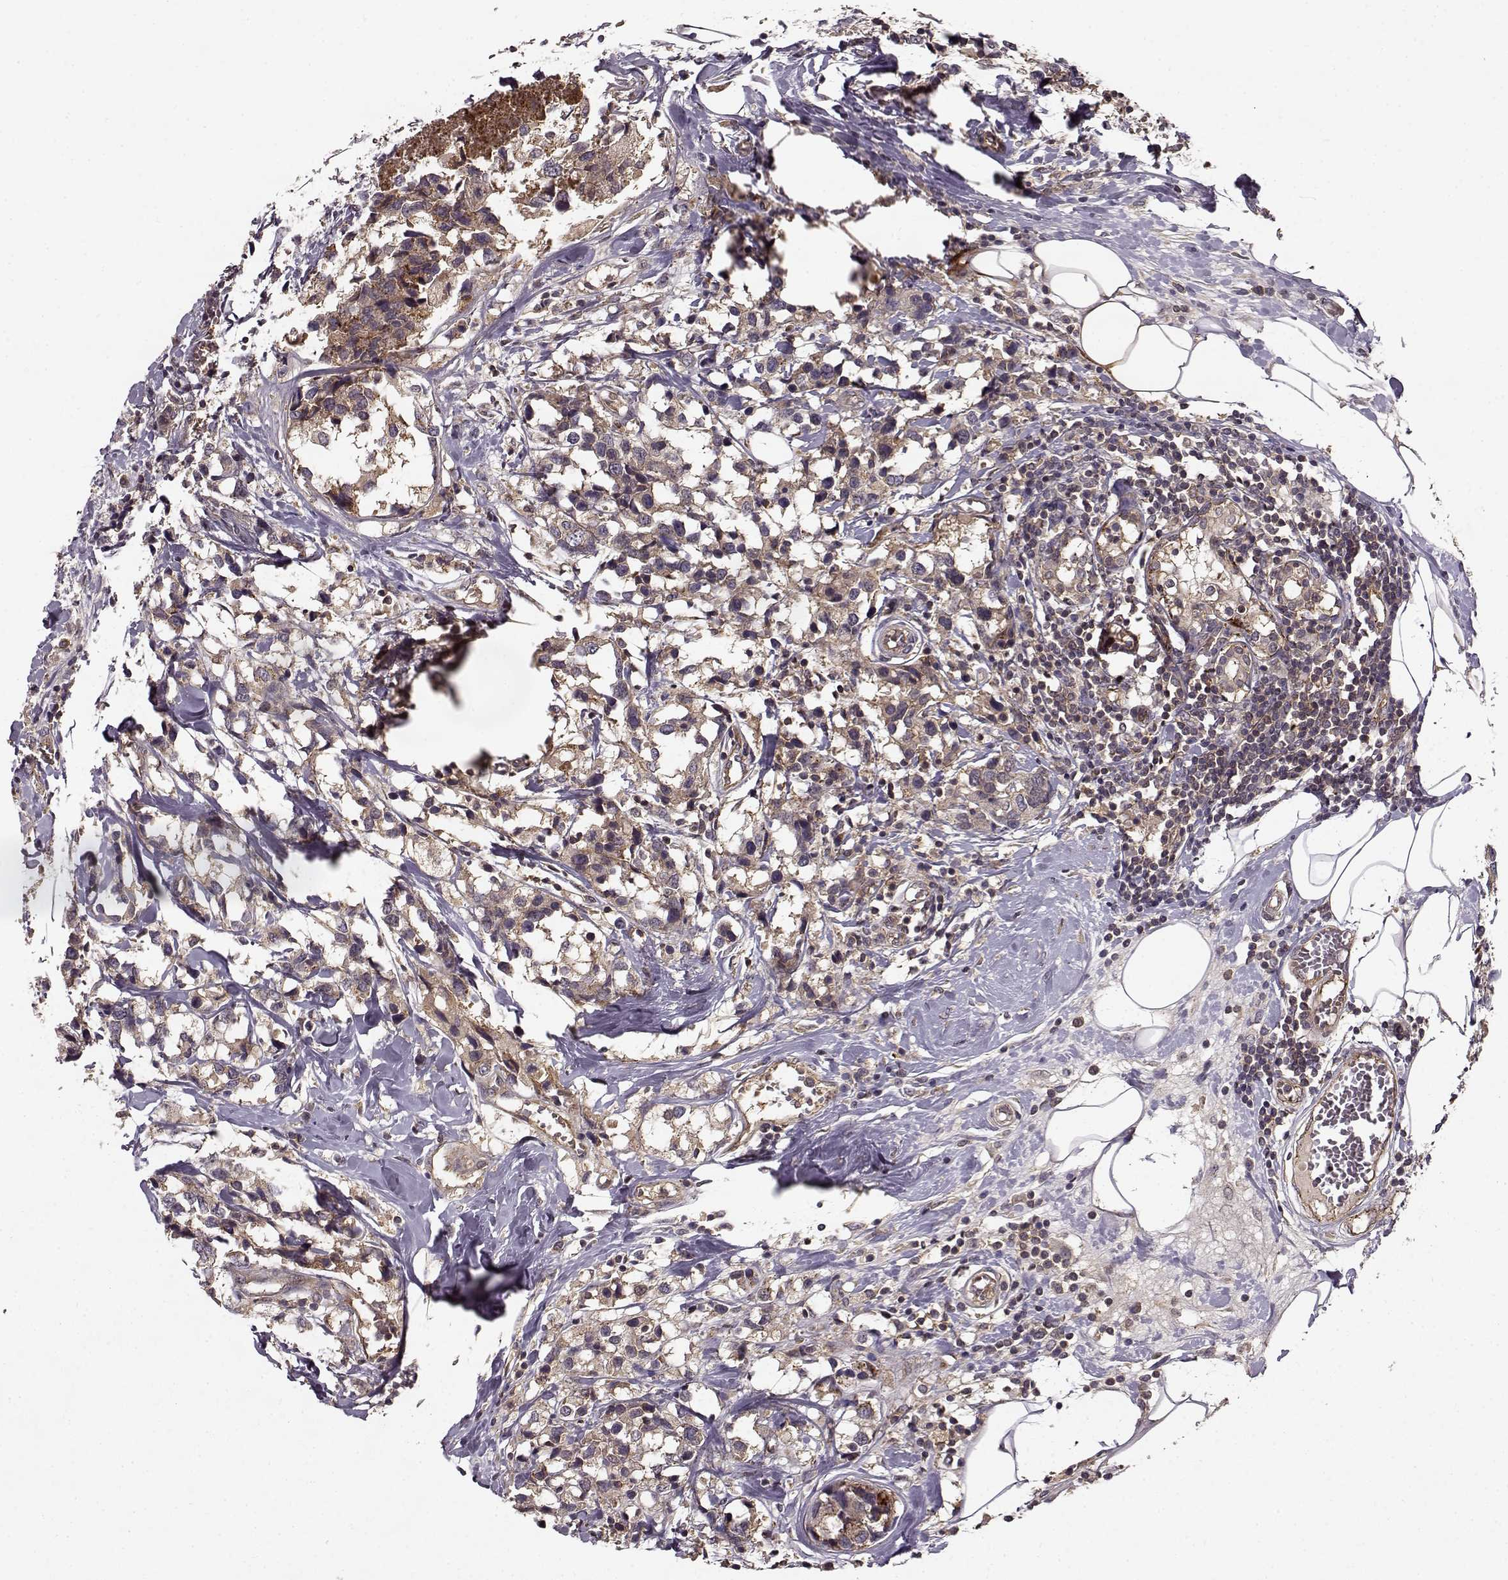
{"staining": {"intensity": "weak", "quantity": ">75%", "location": "cytoplasmic/membranous"}, "tissue": "breast cancer", "cell_type": "Tumor cells", "image_type": "cancer", "snomed": [{"axis": "morphology", "description": "Lobular carcinoma"}, {"axis": "topography", "description": "Breast"}], "caption": "Breast lobular carcinoma stained with DAB immunohistochemistry shows low levels of weak cytoplasmic/membranous staining in about >75% of tumor cells.", "gene": "IFRD2", "patient": {"sex": "female", "age": 59}}